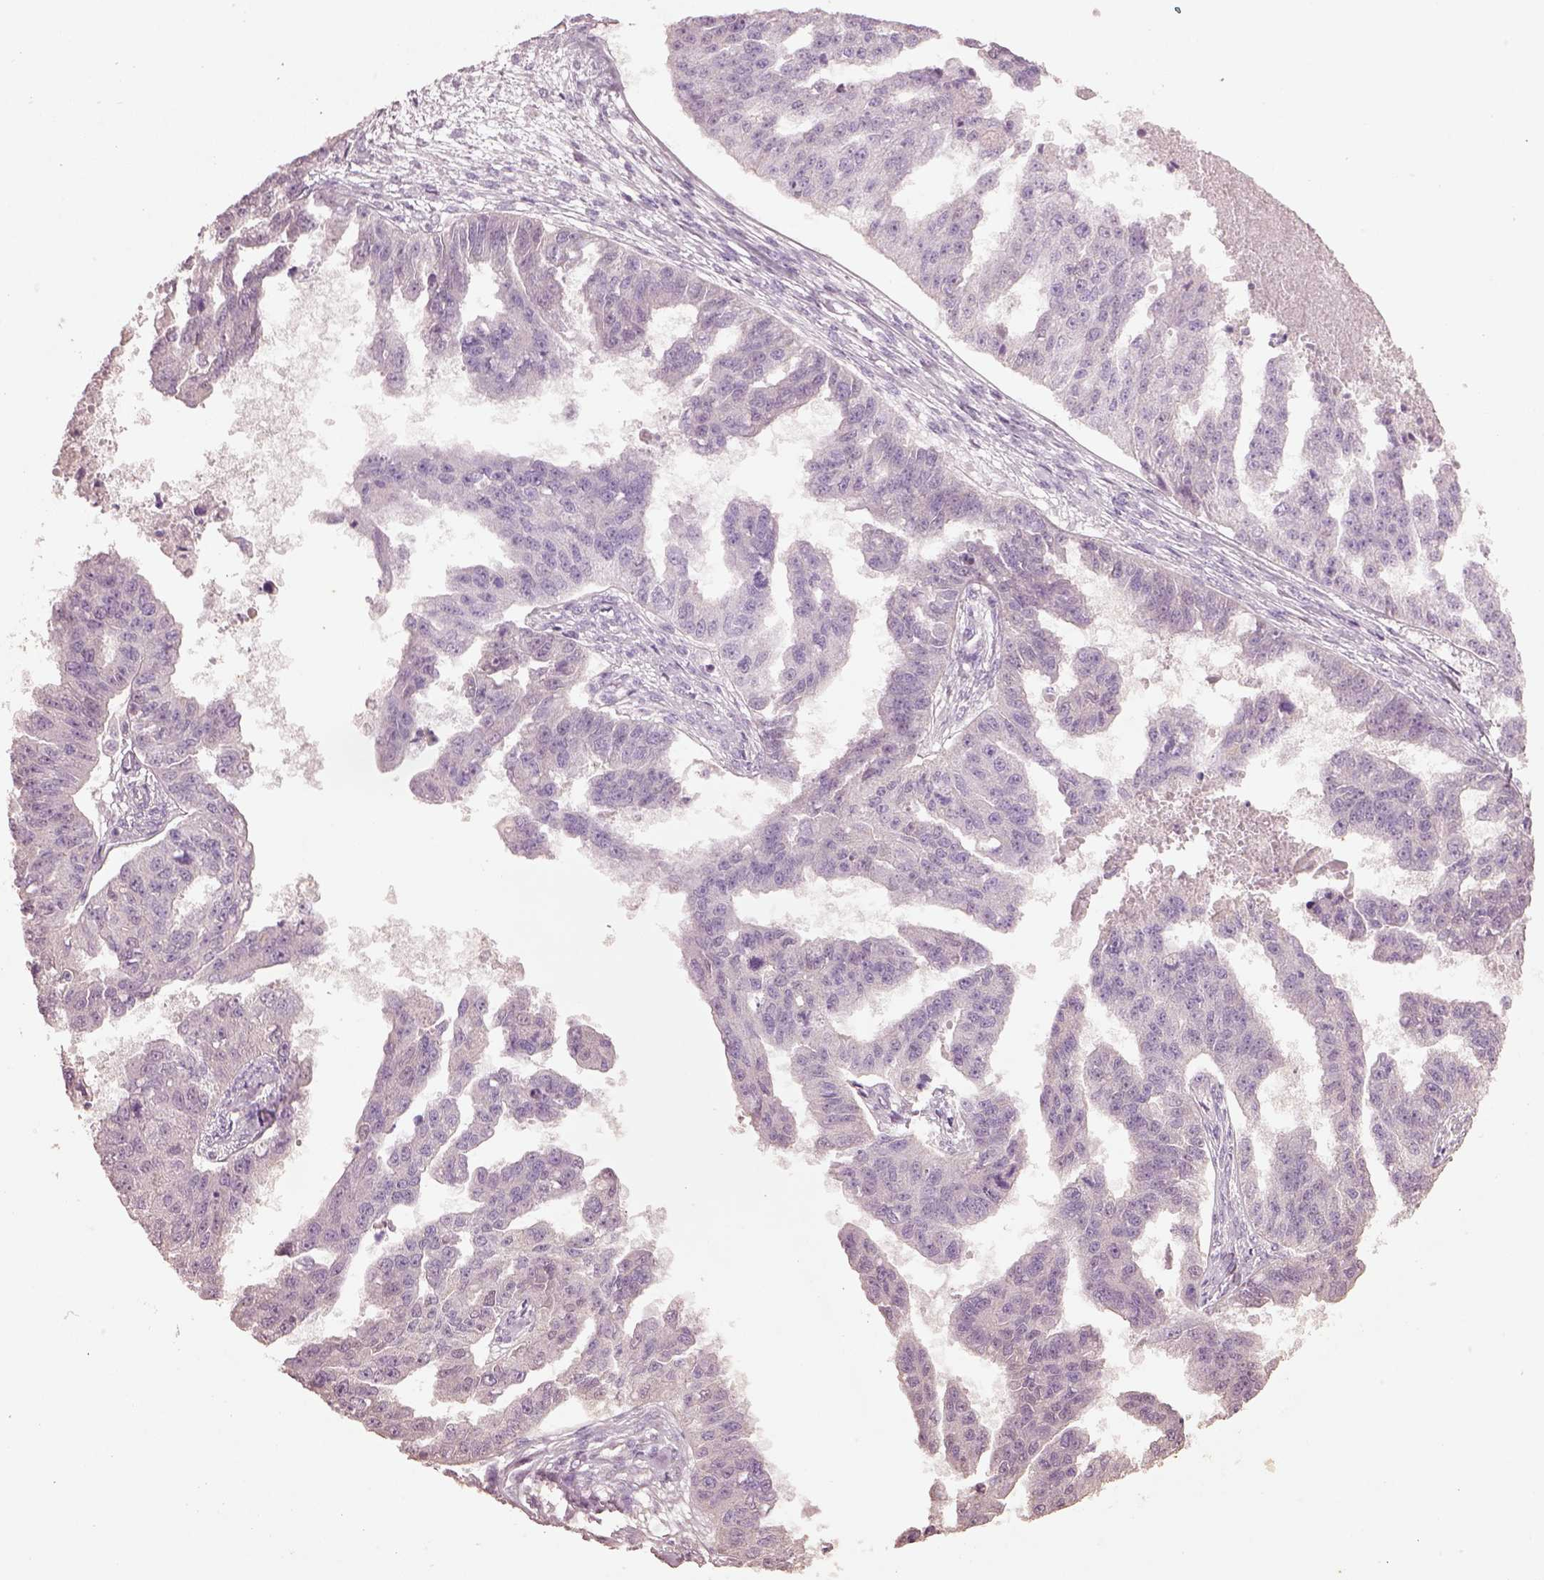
{"staining": {"intensity": "negative", "quantity": "none", "location": "none"}, "tissue": "ovarian cancer", "cell_type": "Tumor cells", "image_type": "cancer", "snomed": [{"axis": "morphology", "description": "Cystadenocarcinoma, serous, NOS"}, {"axis": "topography", "description": "Ovary"}], "caption": "This is a photomicrograph of immunohistochemistry staining of ovarian cancer (serous cystadenocarcinoma), which shows no expression in tumor cells.", "gene": "KCNIP3", "patient": {"sex": "female", "age": 58}}